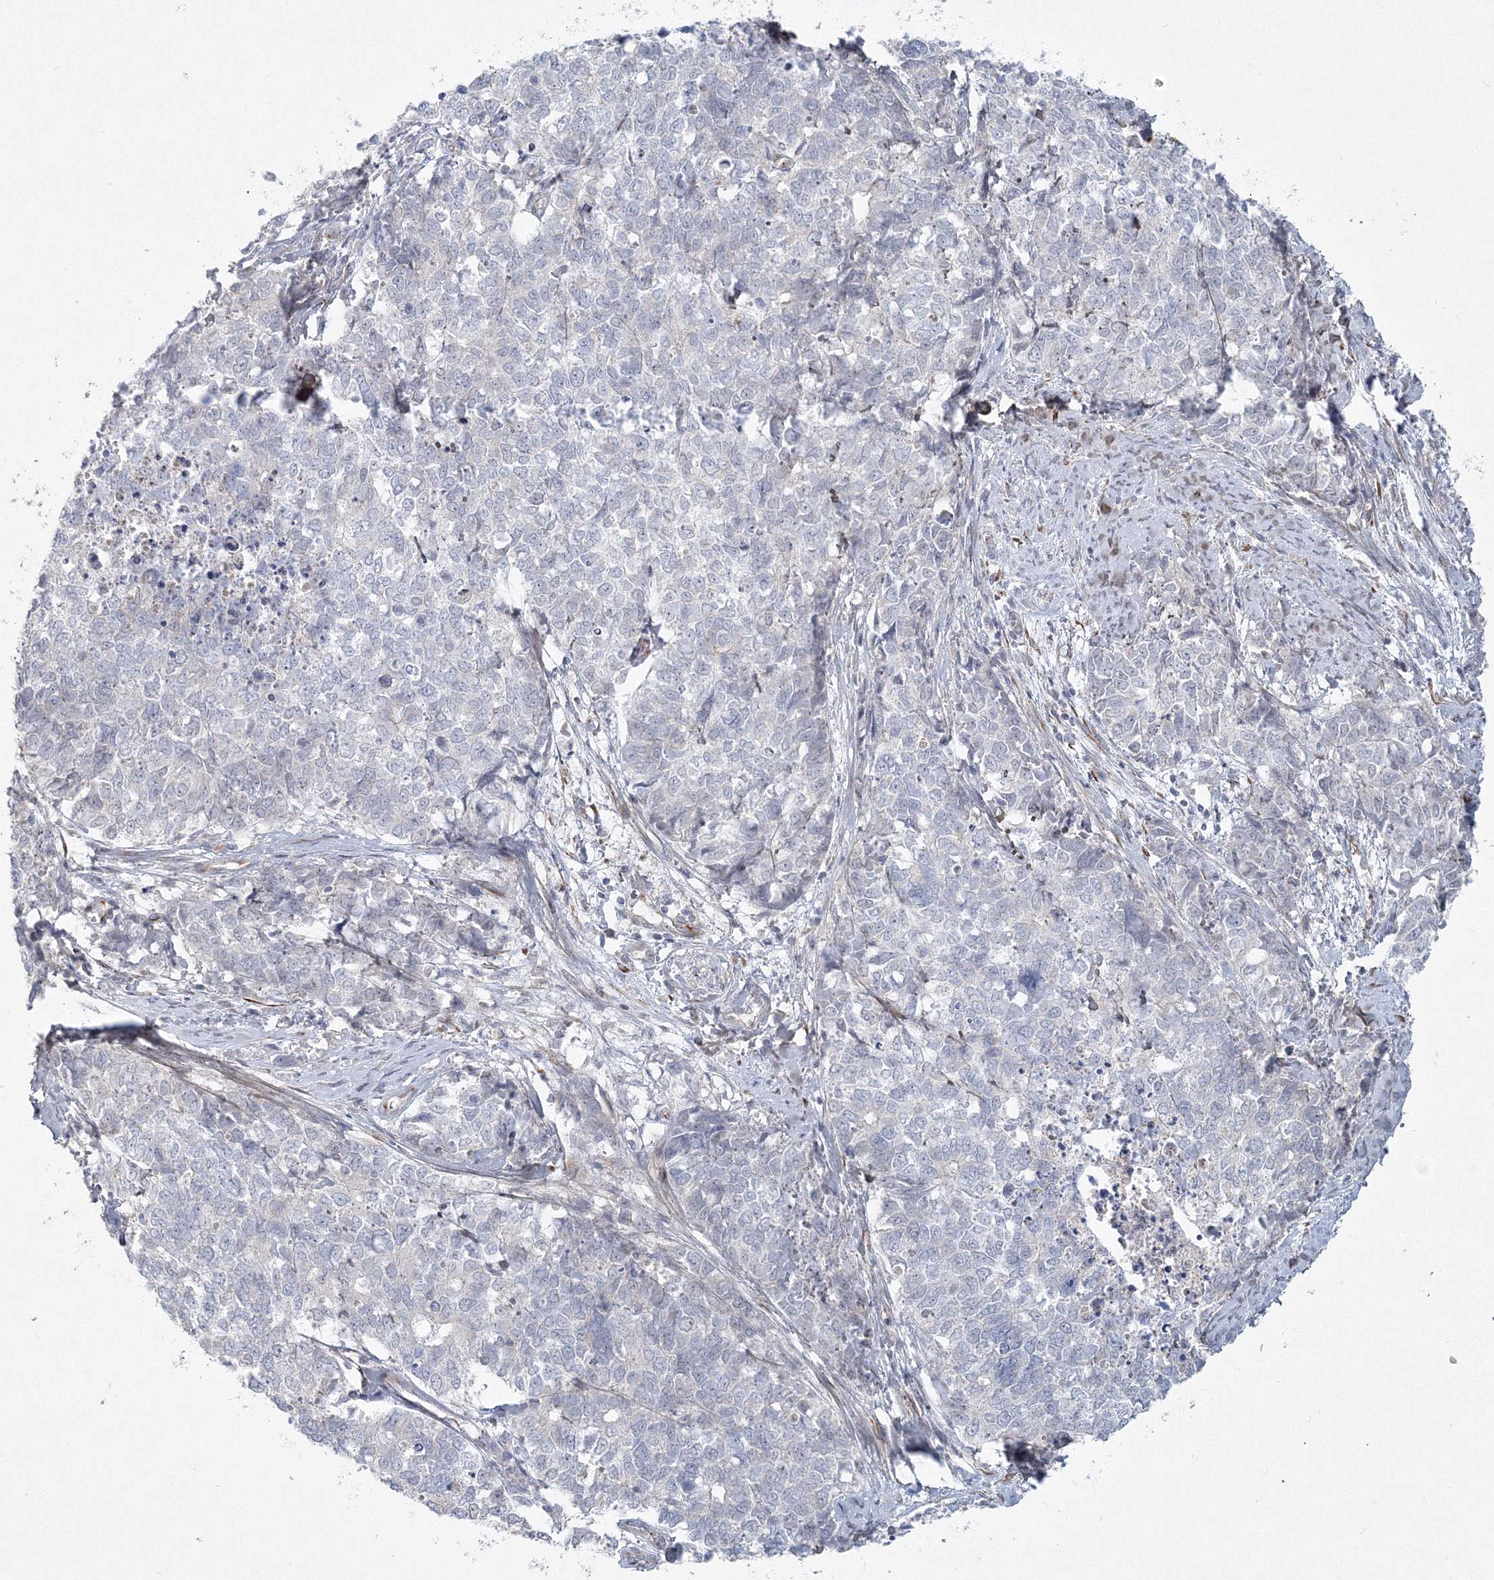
{"staining": {"intensity": "negative", "quantity": "none", "location": "none"}, "tissue": "cervical cancer", "cell_type": "Tumor cells", "image_type": "cancer", "snomed": [{"axis": "morphology", "description": "Squamous cell carcinoma, NOS"}, {"axis": "topography", "description": "Cervix"}], "caption": "Image shows no significant protein positivity in tumor cells of squamous cell carcinoma (cervical). Nuclei are stained in blue.", "gene": "WDR49", "patient": {"sex": "female", "age": 63}}